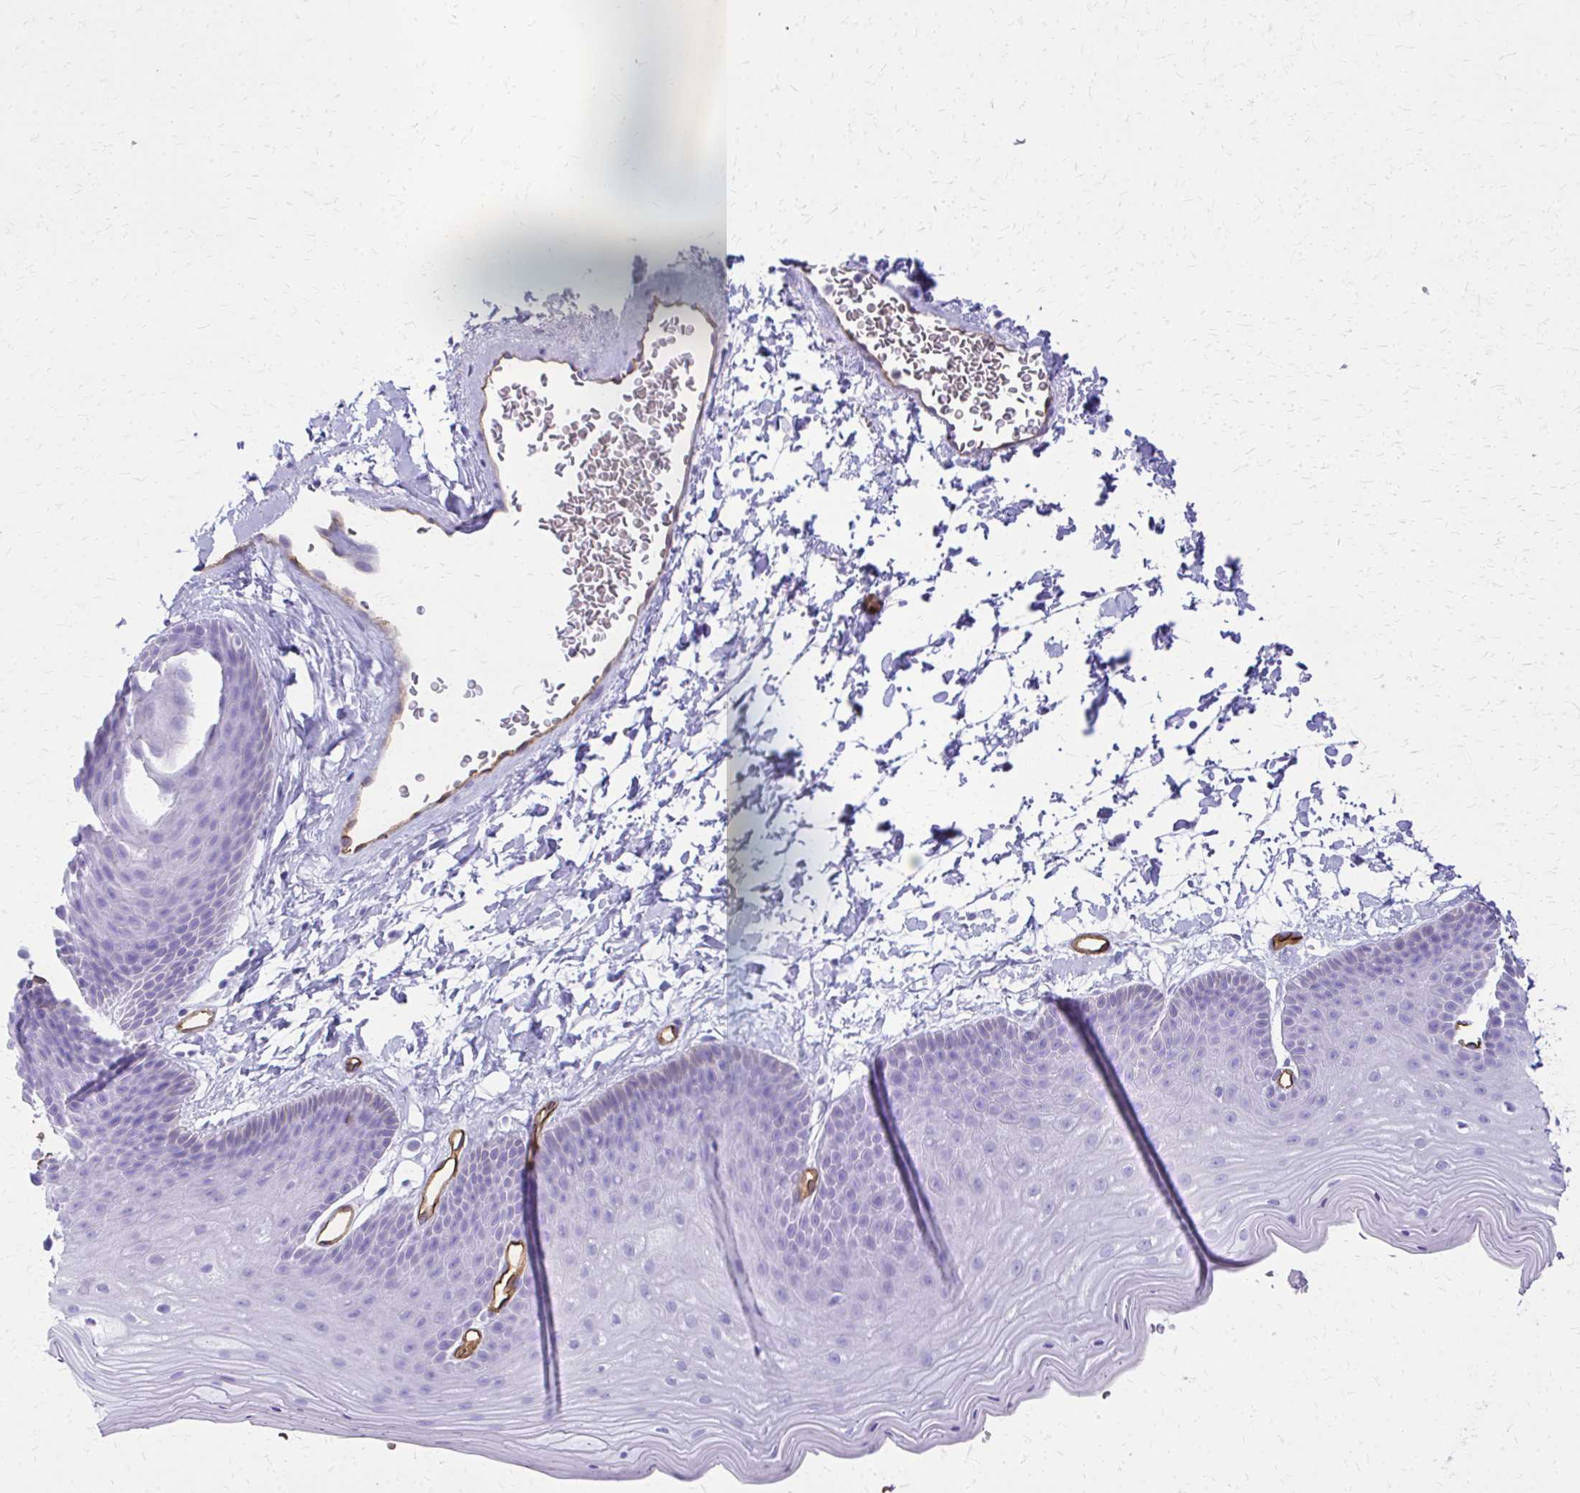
{"staining": {"intensity": "negative", "quantity": "none", "location": "none"}, "tissue": "skin", "cell_type": "Epidermal cells", "image_type": "normal", "snomed": [{"axis": "morphology", "description": "Normal tissue, NOS"}, {"axis": "topography", "description": "Anal"}], "caption": "Protein analysis of unremarkable skin displays no significant staining in epidermal cells. Nuclei are stained in blue.", "gene": "TPSG1", "patient": {"sex": "male", "age": 53}}